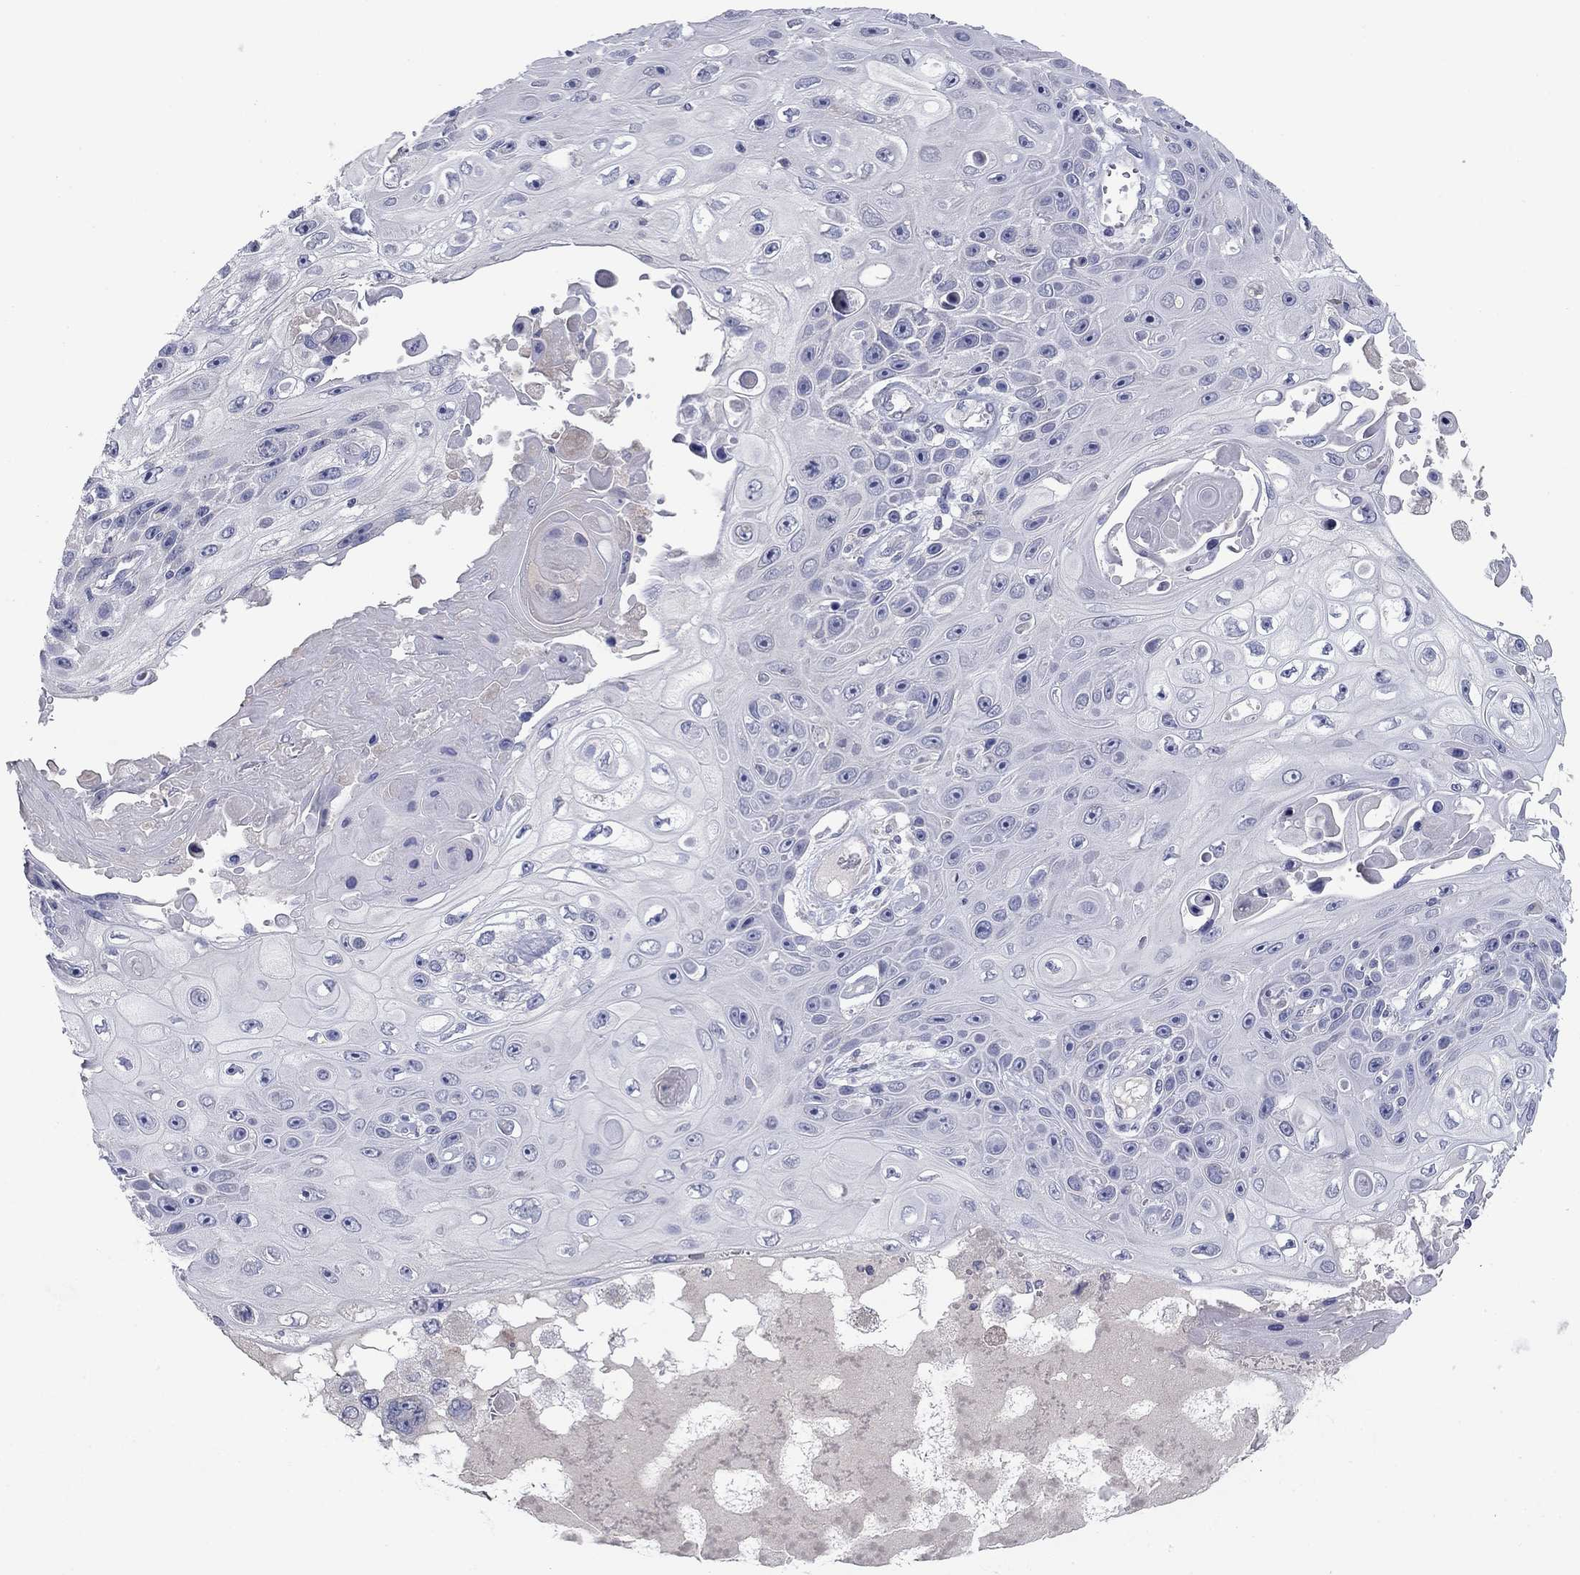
{"staining": {"intensity": "negative", "quantity": "none", "location": "none"}, "tissue": "skin cancer", "cell_type": "Tumor cells", "image_type": "cancer", "snomed": [{"axis": "morphology", "description": "Squamous cell carcinoma, NOS"}, {"axis": "topography", "description": "Skin"}], "caption": "Tumor cells are negative for protein expression in human squamous cell carcinoma (skin).", "gene": "PTGDS", "patient": {"sex": "male", "age": 82}}